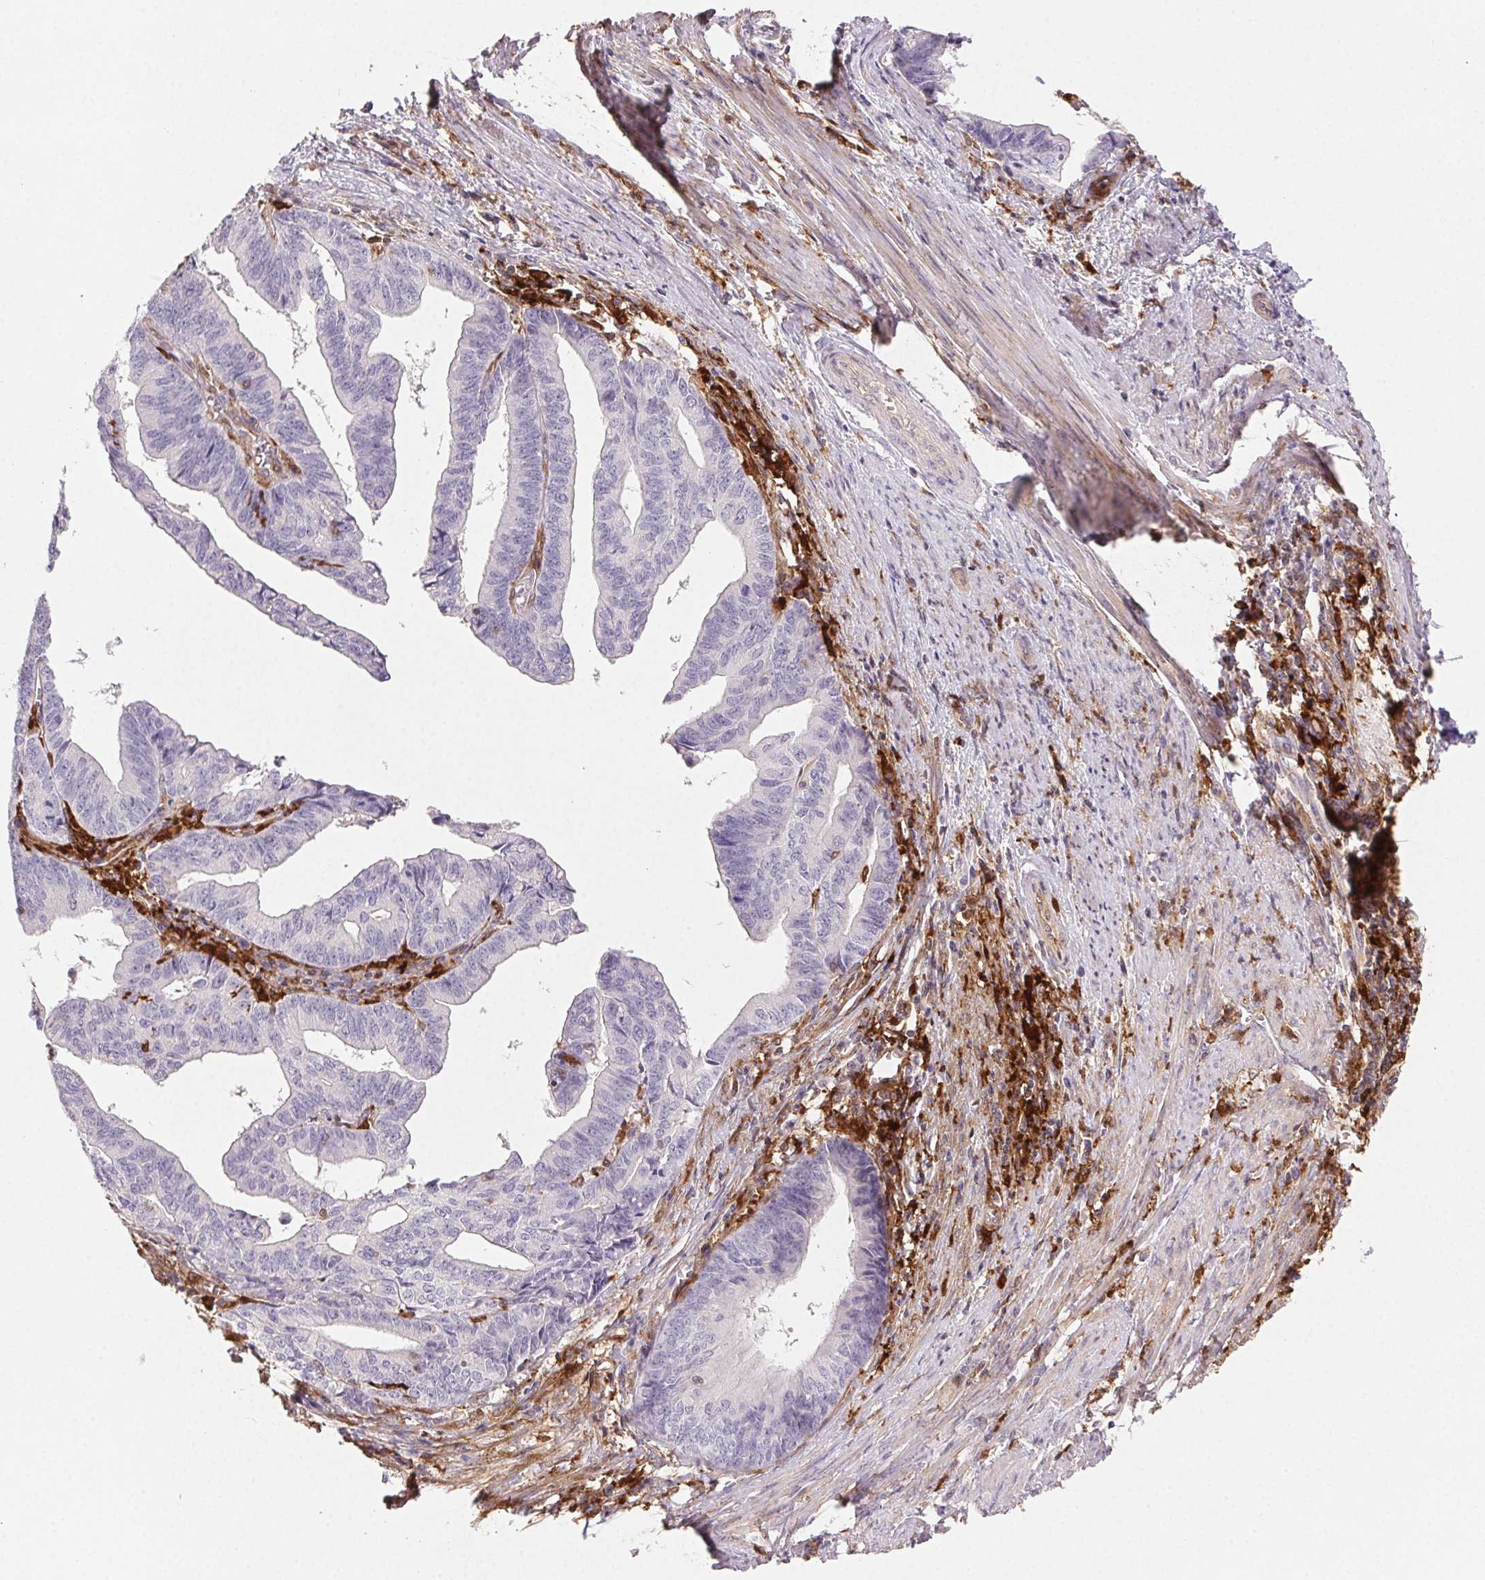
{"staining": {"intensity": "negative", "quantity": "none", "location": "none"}, "tissue": "endometrial cancer", "cell_type": "Tumor cells", "image_type": "cancer", "snomed": [{"axis": "morphology", "description": "Adenocarcinoma, NOS"}, {"axis": "topography", "description": "Endometrium"}], "caption": "This is a image of immunohistochemistry (IHC) staining of endometrial cancer, which shows no positivity in tumor cells.", "gene": "GBP1", "patient": {"sex": "female", "age": 65}}